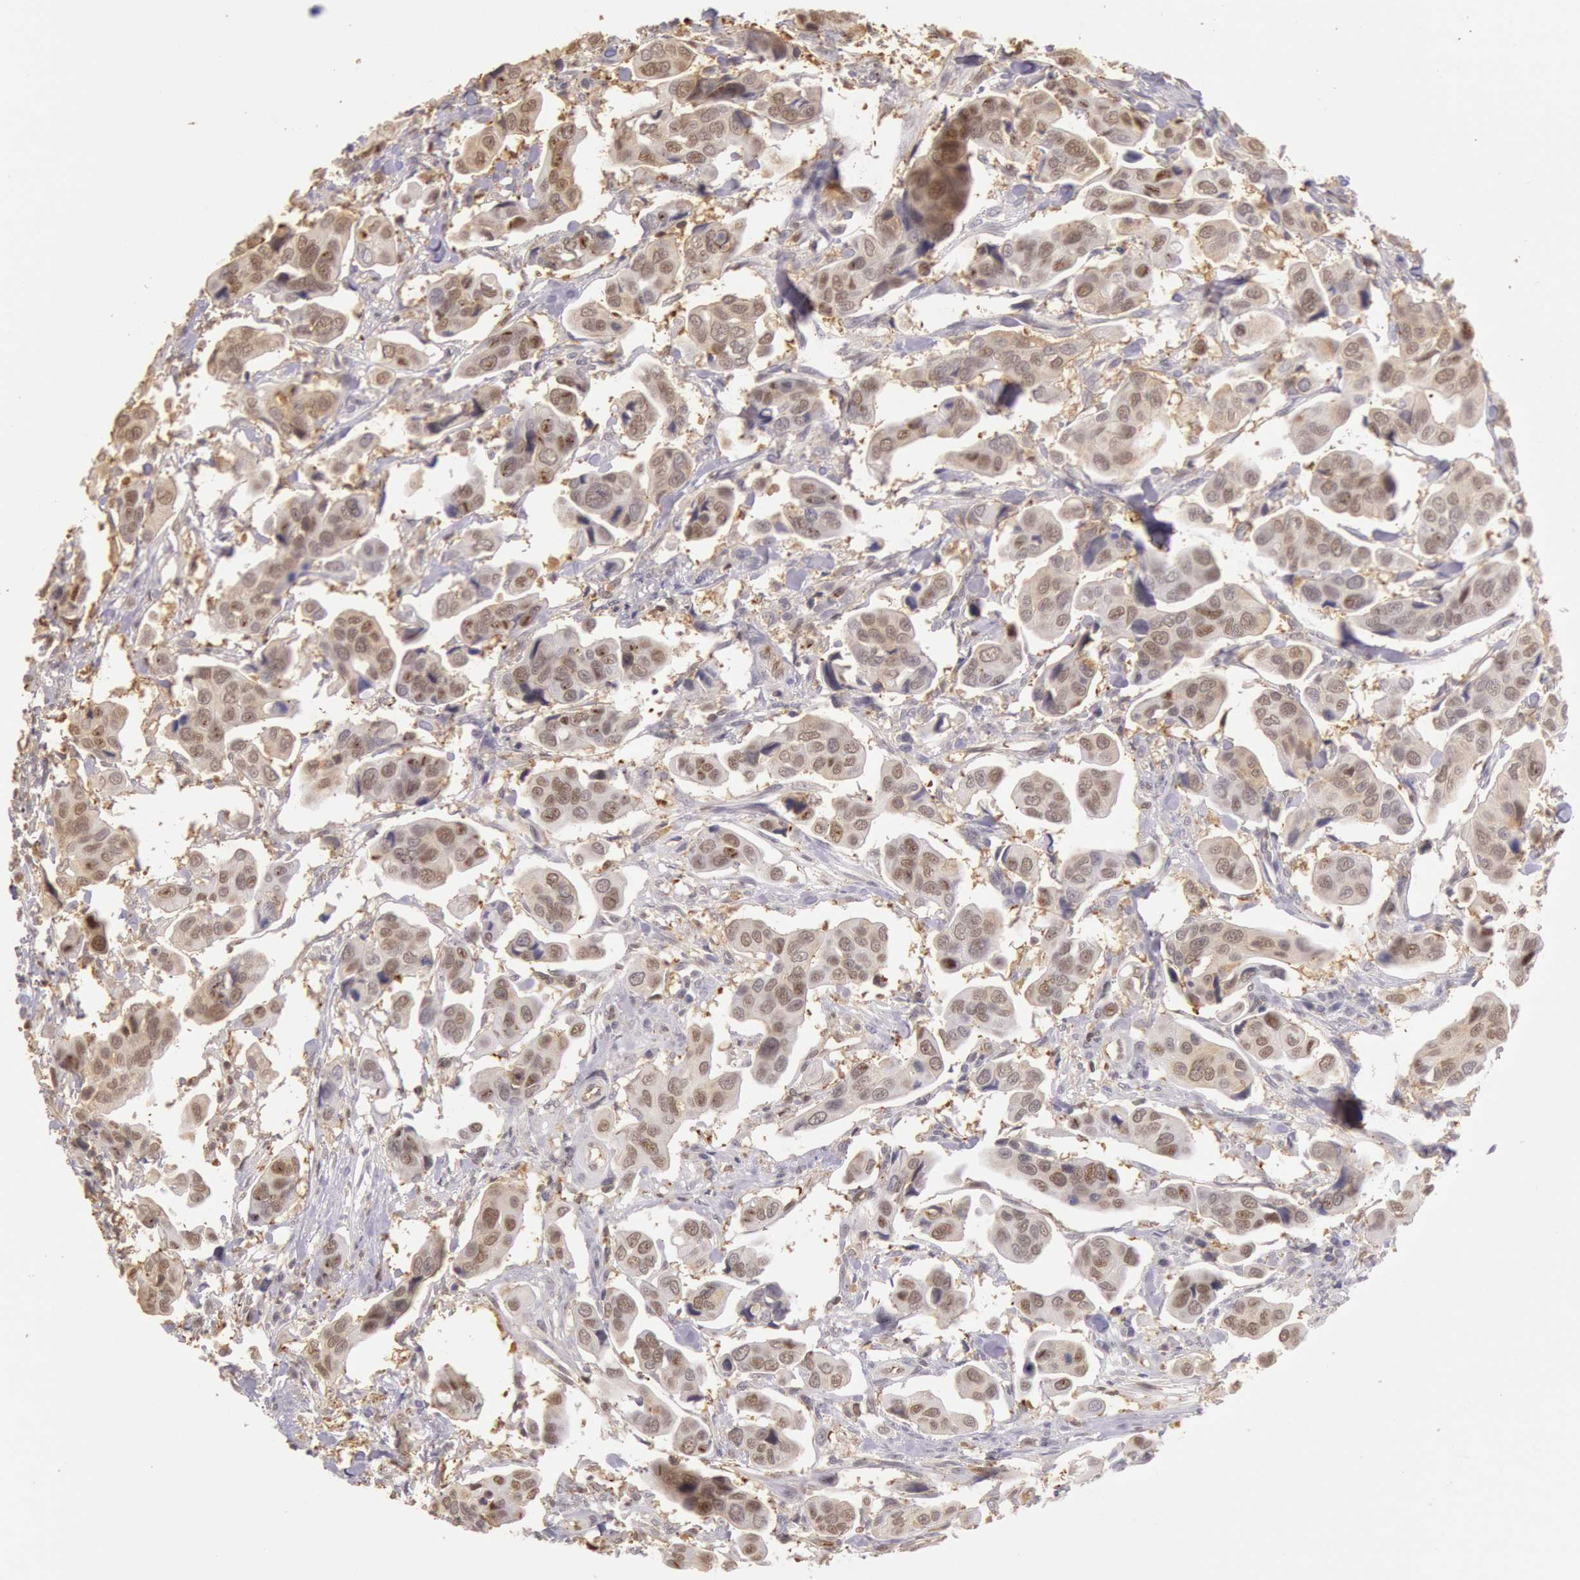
{"staining": {"intensity": "moderate", "quantity": ">75%", "location": "cytoplasmic/membranous,nuclear"}, "tissue": "urothelial cancer", "cell_type": "Tumor cells", "image_type": "cancer", "snomed": [{"axis": "morphology", "description": "Adenocarcinoma, NOS"}, {"axis": "topography", "description": "Urinary bladder"}], "caption": "An immunohistochemistry (IHC) histopathology image of neoplastic tissue is shown. Protein staining in brown shows moderate cytoplasmic/membranous and nuclear positivity in adenocarcinoma within tumor cells.", "gene": "HIF1A", "patient": {"sex": "male", "age": 61}}